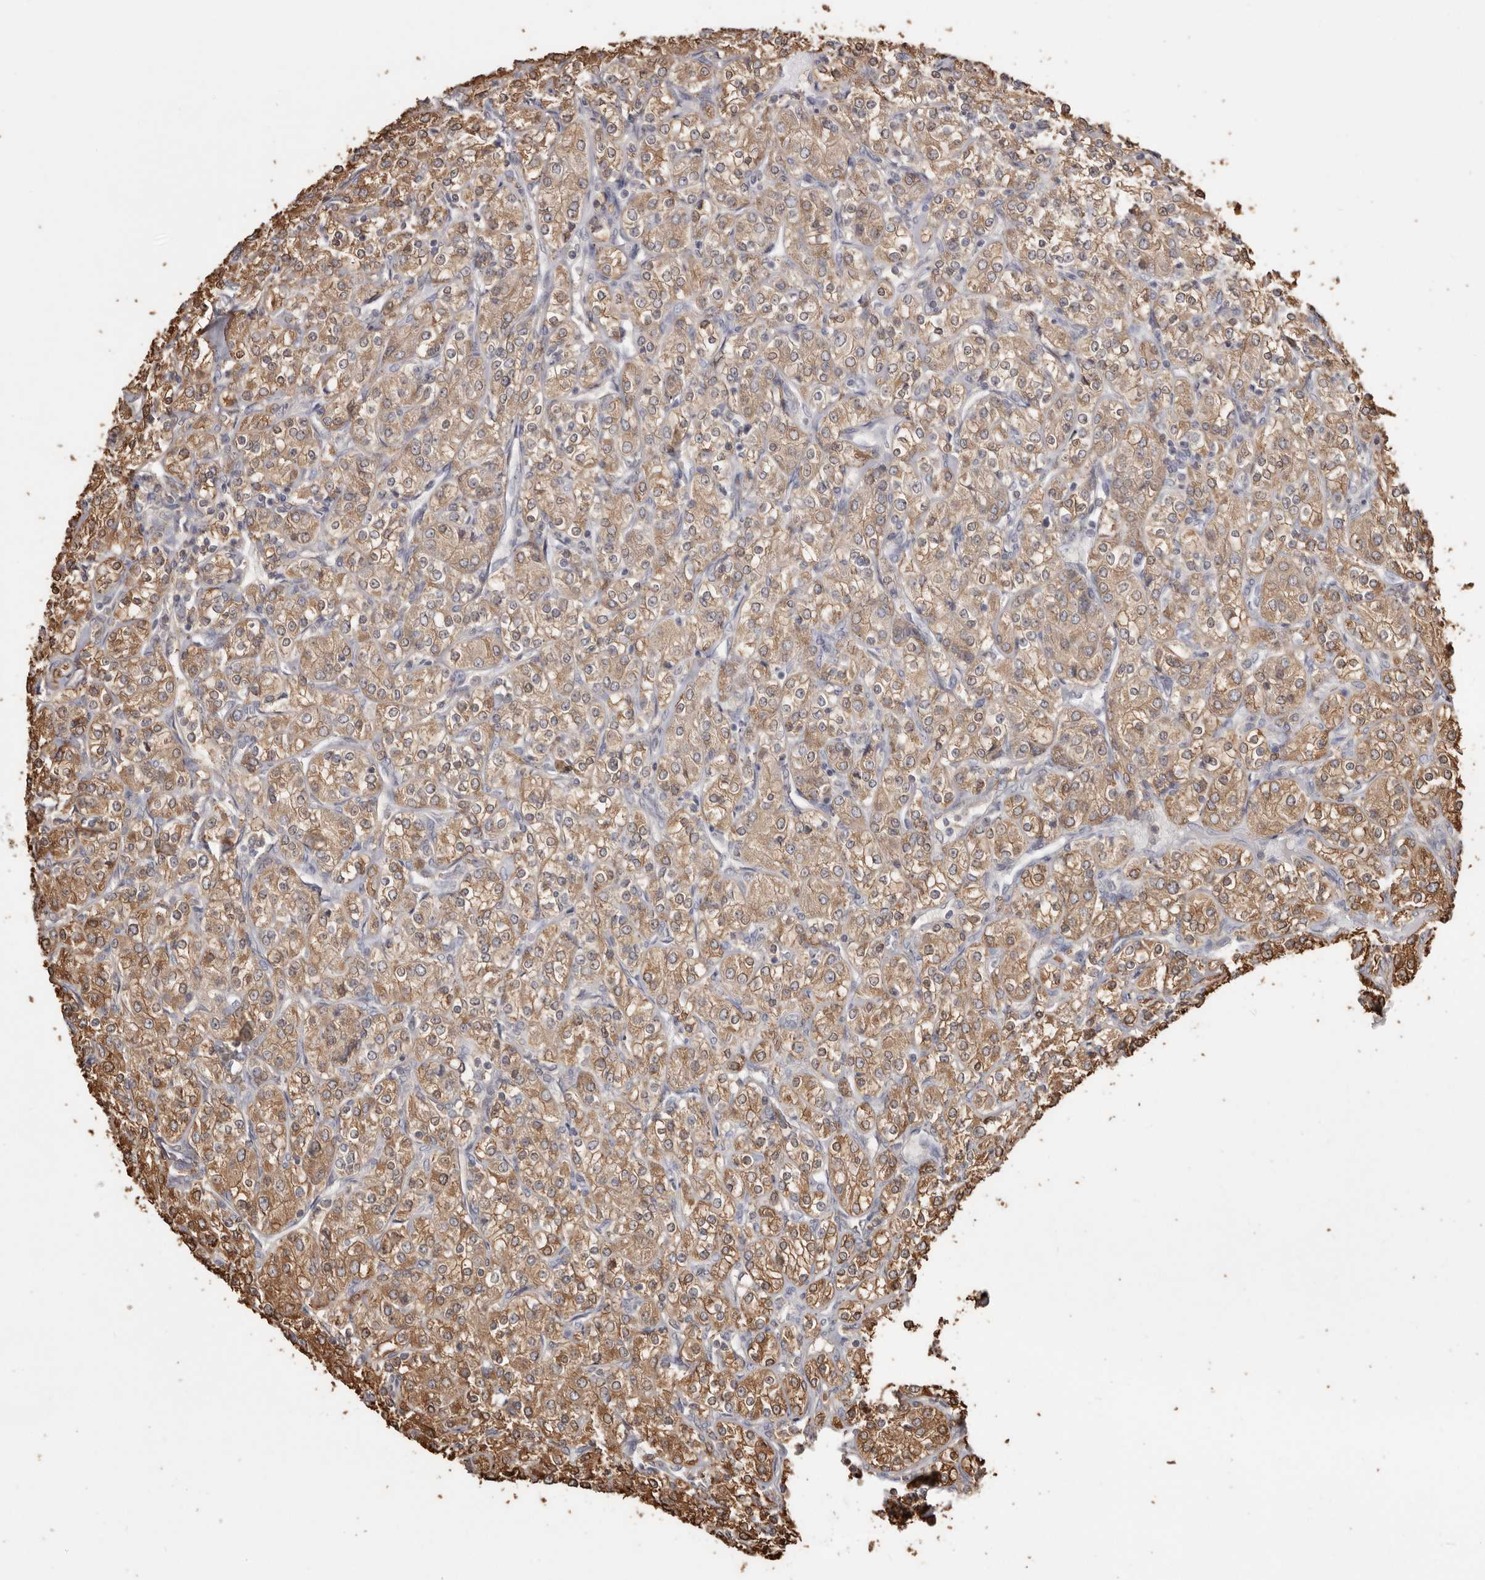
{"staining": {"intensity": "moderate", "quantity": ">75%", "location": "cytoplasmic/membranous"}, "tissue": "renal cancer", "cell_type": "Tumor cells", "image_type": "cancer", "snomed": [{"axis": "morphology", "description": "Adenocarcinoma, NOS"}, {"axis": "topography", "description": "Kidney"}], "caption": "Adenocarcinoma (renal) was stained to show a protein in brown. There is medium levels of moderate cytoplasmic/membranous expression in approximately >75% of tumor cells.", "gene": "PKM", "patient": {"sex": "male", "age": 77}}